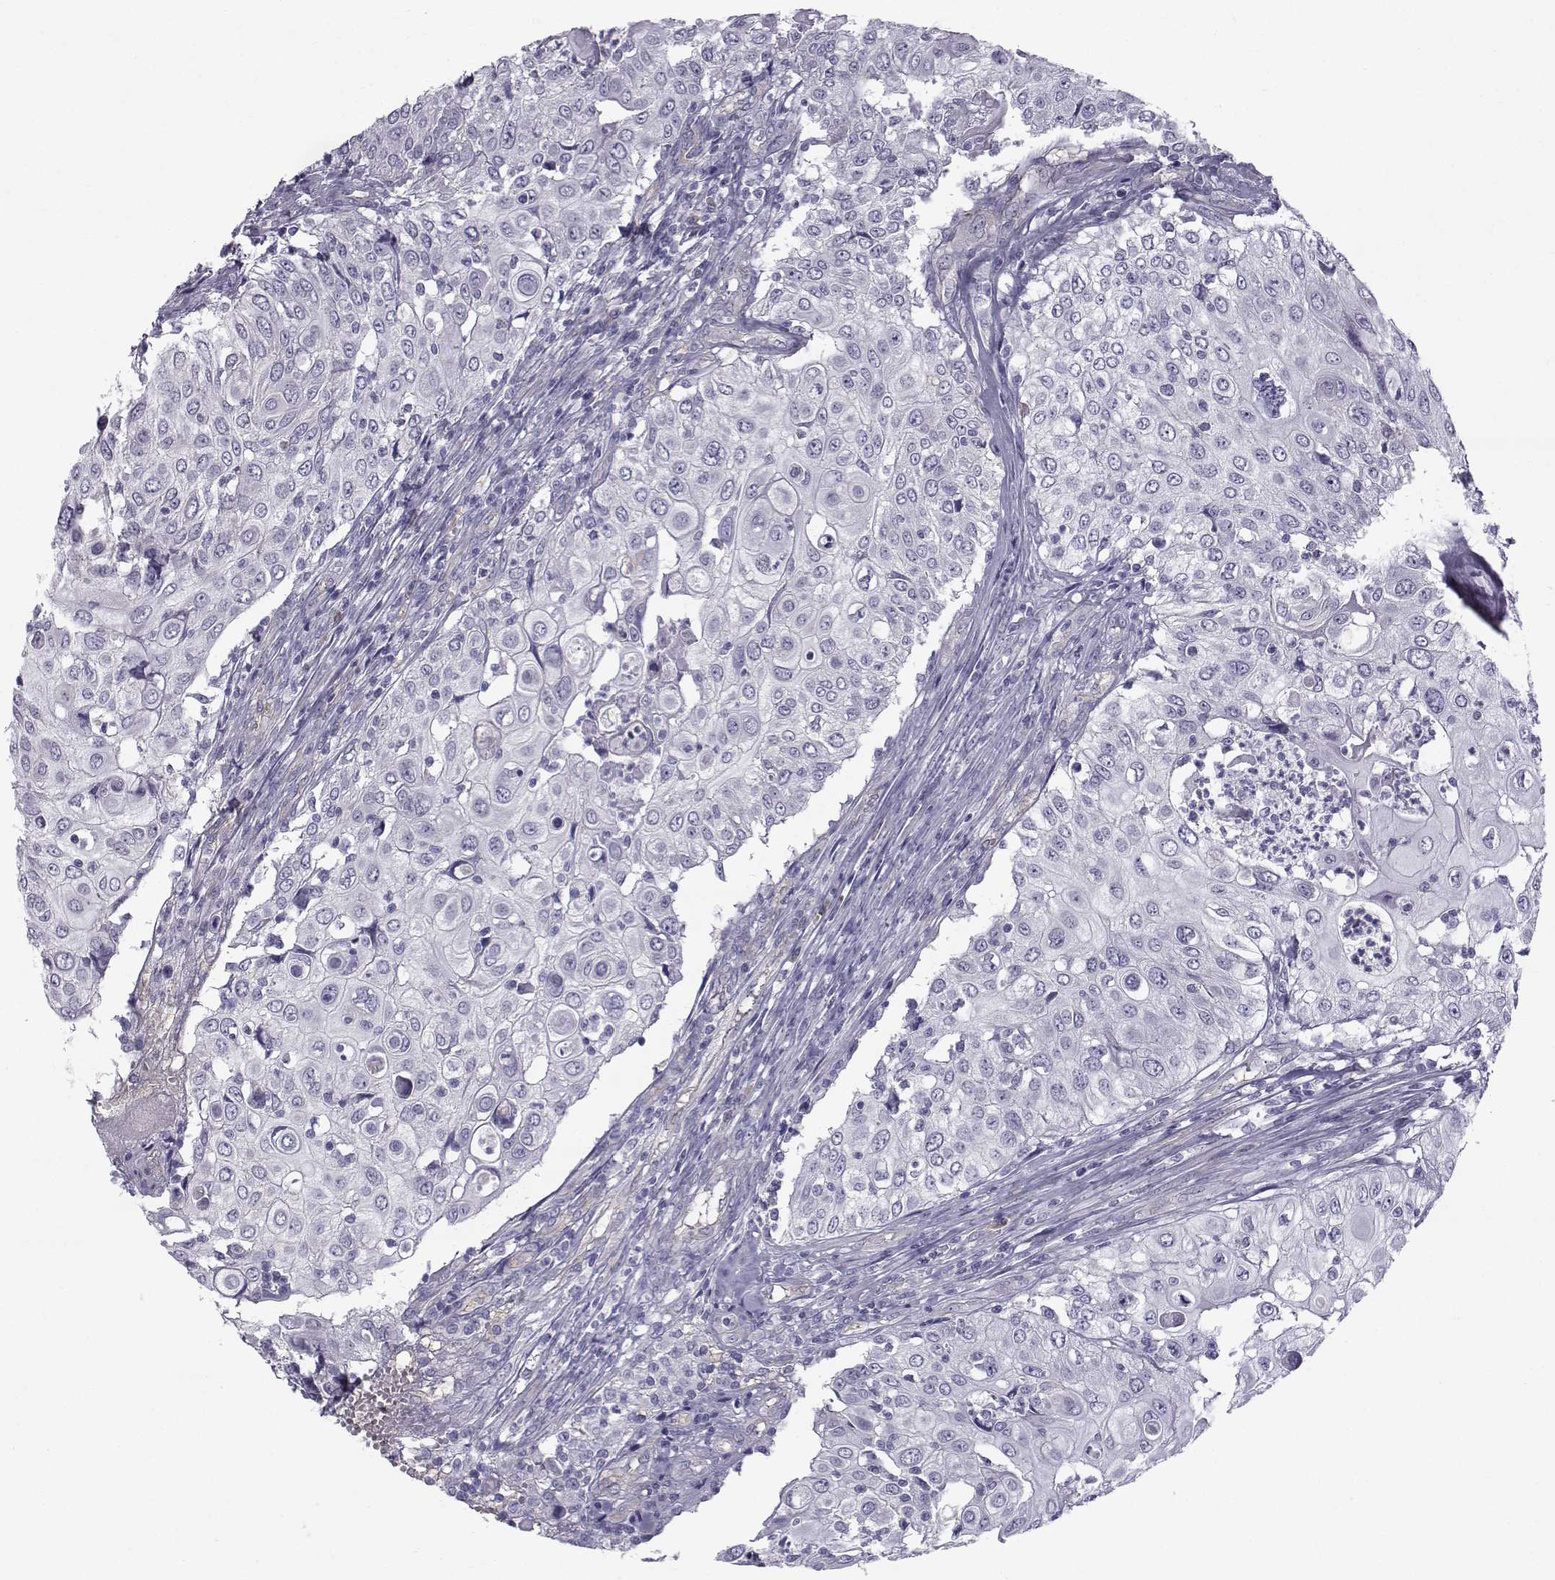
{"staining": {"intensity": "negative", "quantity": "none", "location": "none"}, "tissue": "urothelial cancer", "cell_type": "Tumor cells", "image_type": "cancer", "snomed": [{"axis": "morphology", "description": "Urothelial carcinoma, High grade"}, {"axis": "topography", "description": "Urinary bladder"}], "caption": "High magnification brightfield microscopy of urothelial cancer stained with DAB (3,3'-diaminobenzidine) (brown) and counterstained with hematoxylin (blue): tumor cells show no significant positivity.", "gene": "QPCT", "patient": {"sex": "female", "age": 79}}